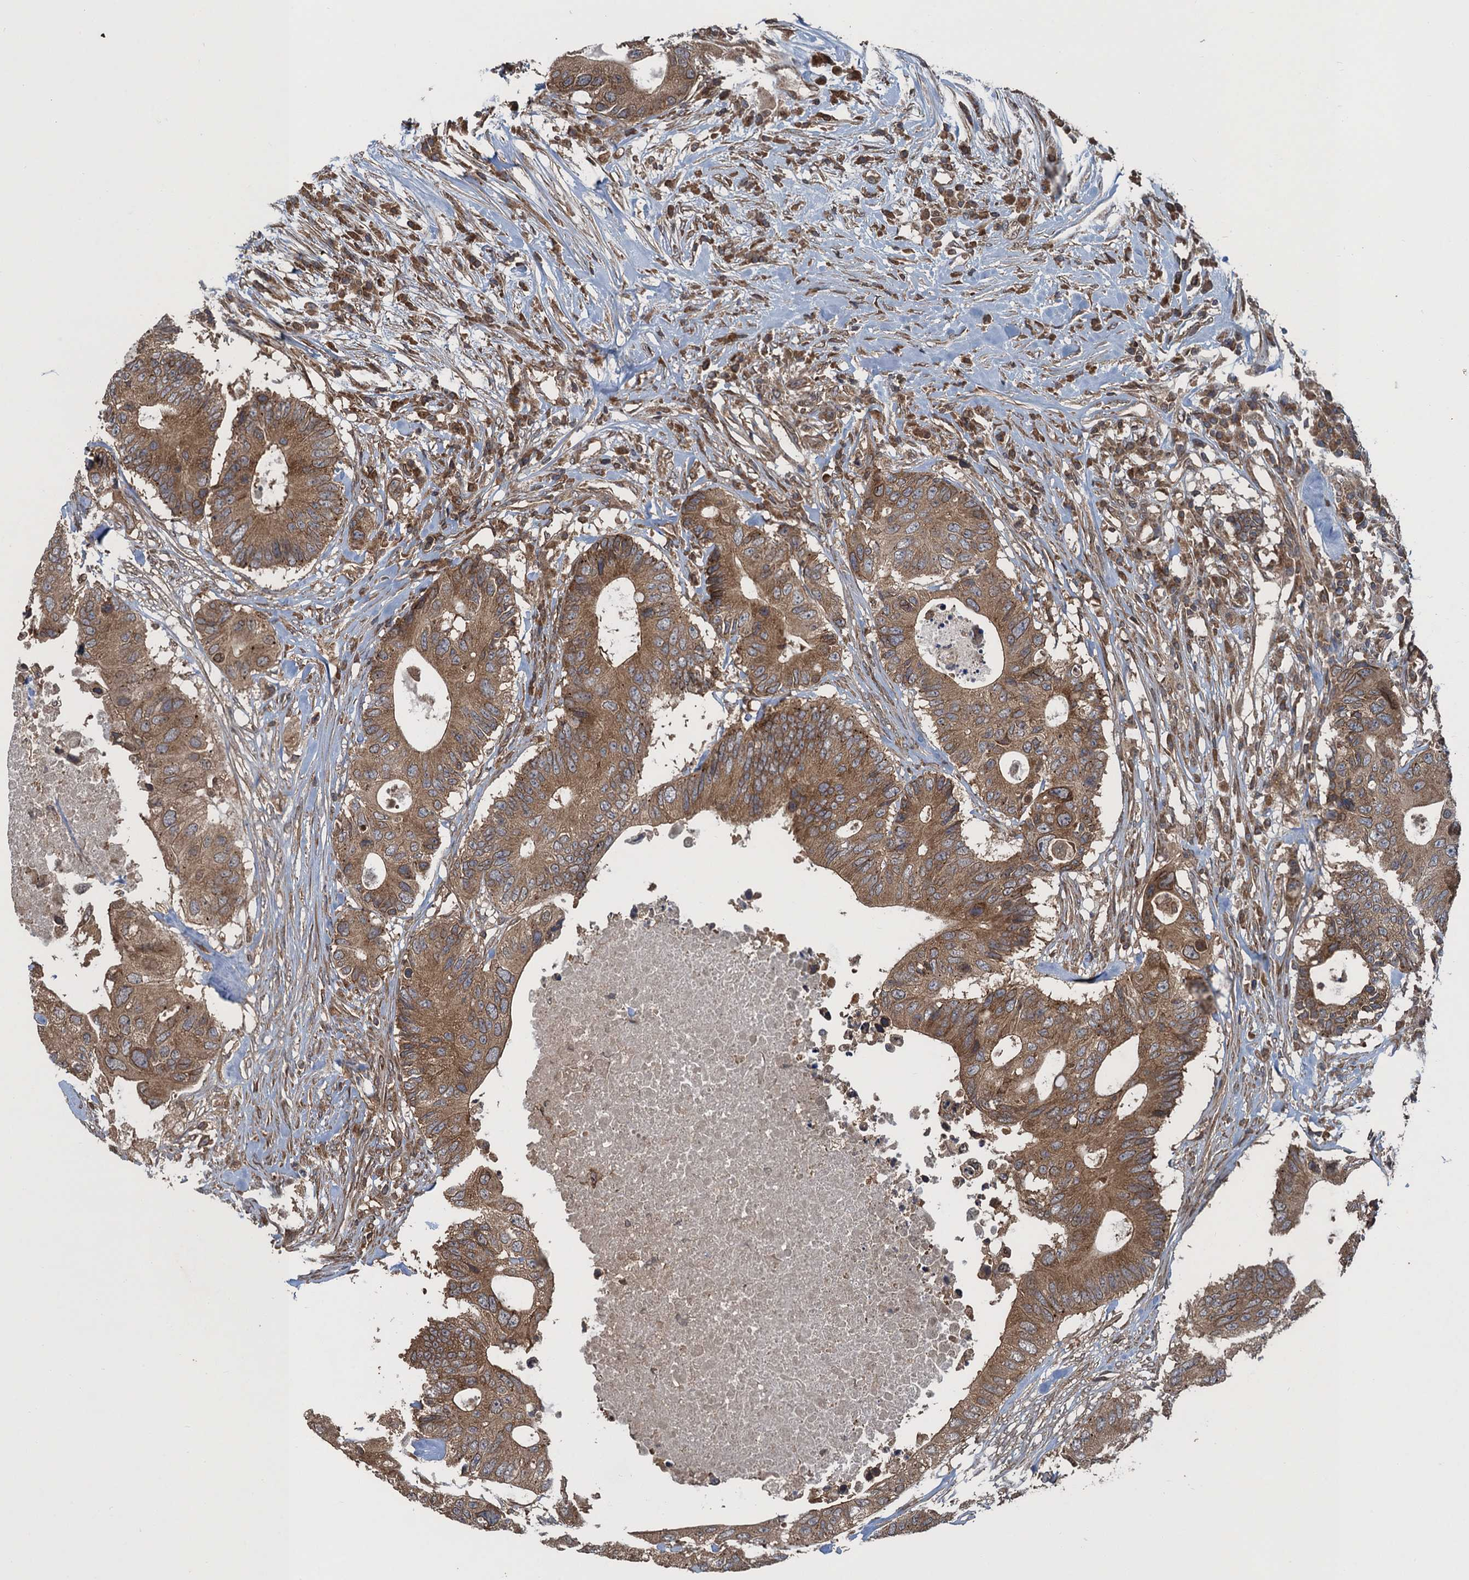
{"staining": {"intensity": "moderate", "quantity": ">75%", "location": "cytoplasmic/membranous,nuclear"}, "tissue": "colorectal cancer", "cell_type": "Tumor cells", "image_type": "cancer", "snomed": [{"axis": "morphology", "description": "Adenocarcinoma, NOS"}, {"axis": "topography", "description": "Colon"}], "caption": "High-power microscopy captured an immunohistochemistry (IHC) photomicrograph of adenocarcinoma (colorectal), revealing moderate cytoplasmic/membranous and nuclear expression in about >75% of tumor cells.", "gene": "GLE1", "patient": {"sex": "male", "age": 71}}